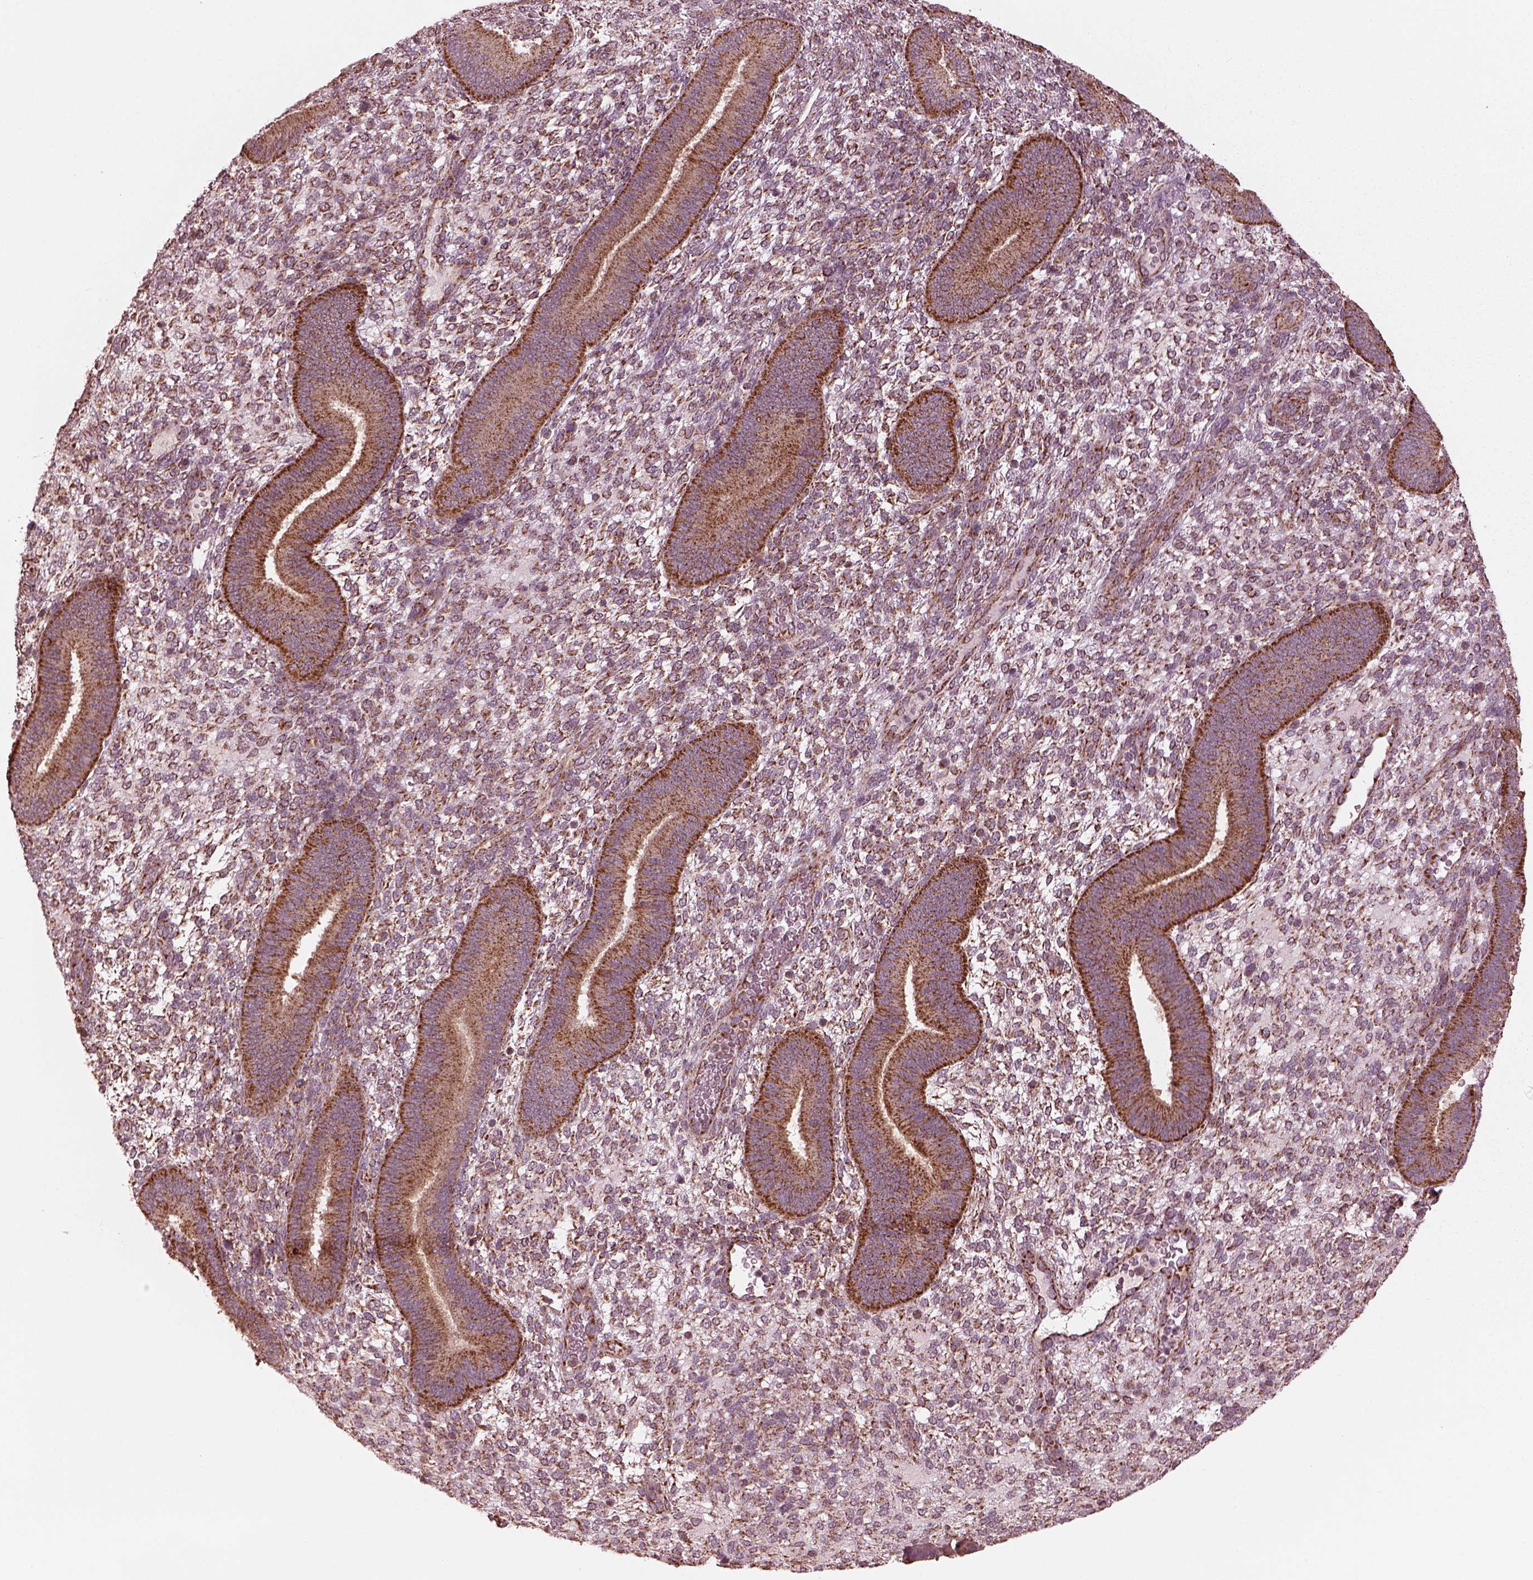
{"staining": {"intensity": "strong", "quantity": "25%-75%", "location": "cytoplasmic/membranous"}, "tissue": "endometrium", "cell_type": "Cells in endometrial stroma", "image_type": "normal", "snomed": [{"axis": "morphology", "description": "Normal tissue, NOS"}, {"axis": "topography", "description": "Endometrium"}], "caption": "Immunohistochemistry photomicrograph of normal endometrium: human endometrium stained using IHC demonstrates high levels of strong protein expression localized specifically in the cytoplasmic/membranous of cells in endometrial stroma, appearing as a cytoplasmic/membranous brown color.", "gene": "NDUFB10", "patient": {"sex": "female", "age": 39}}